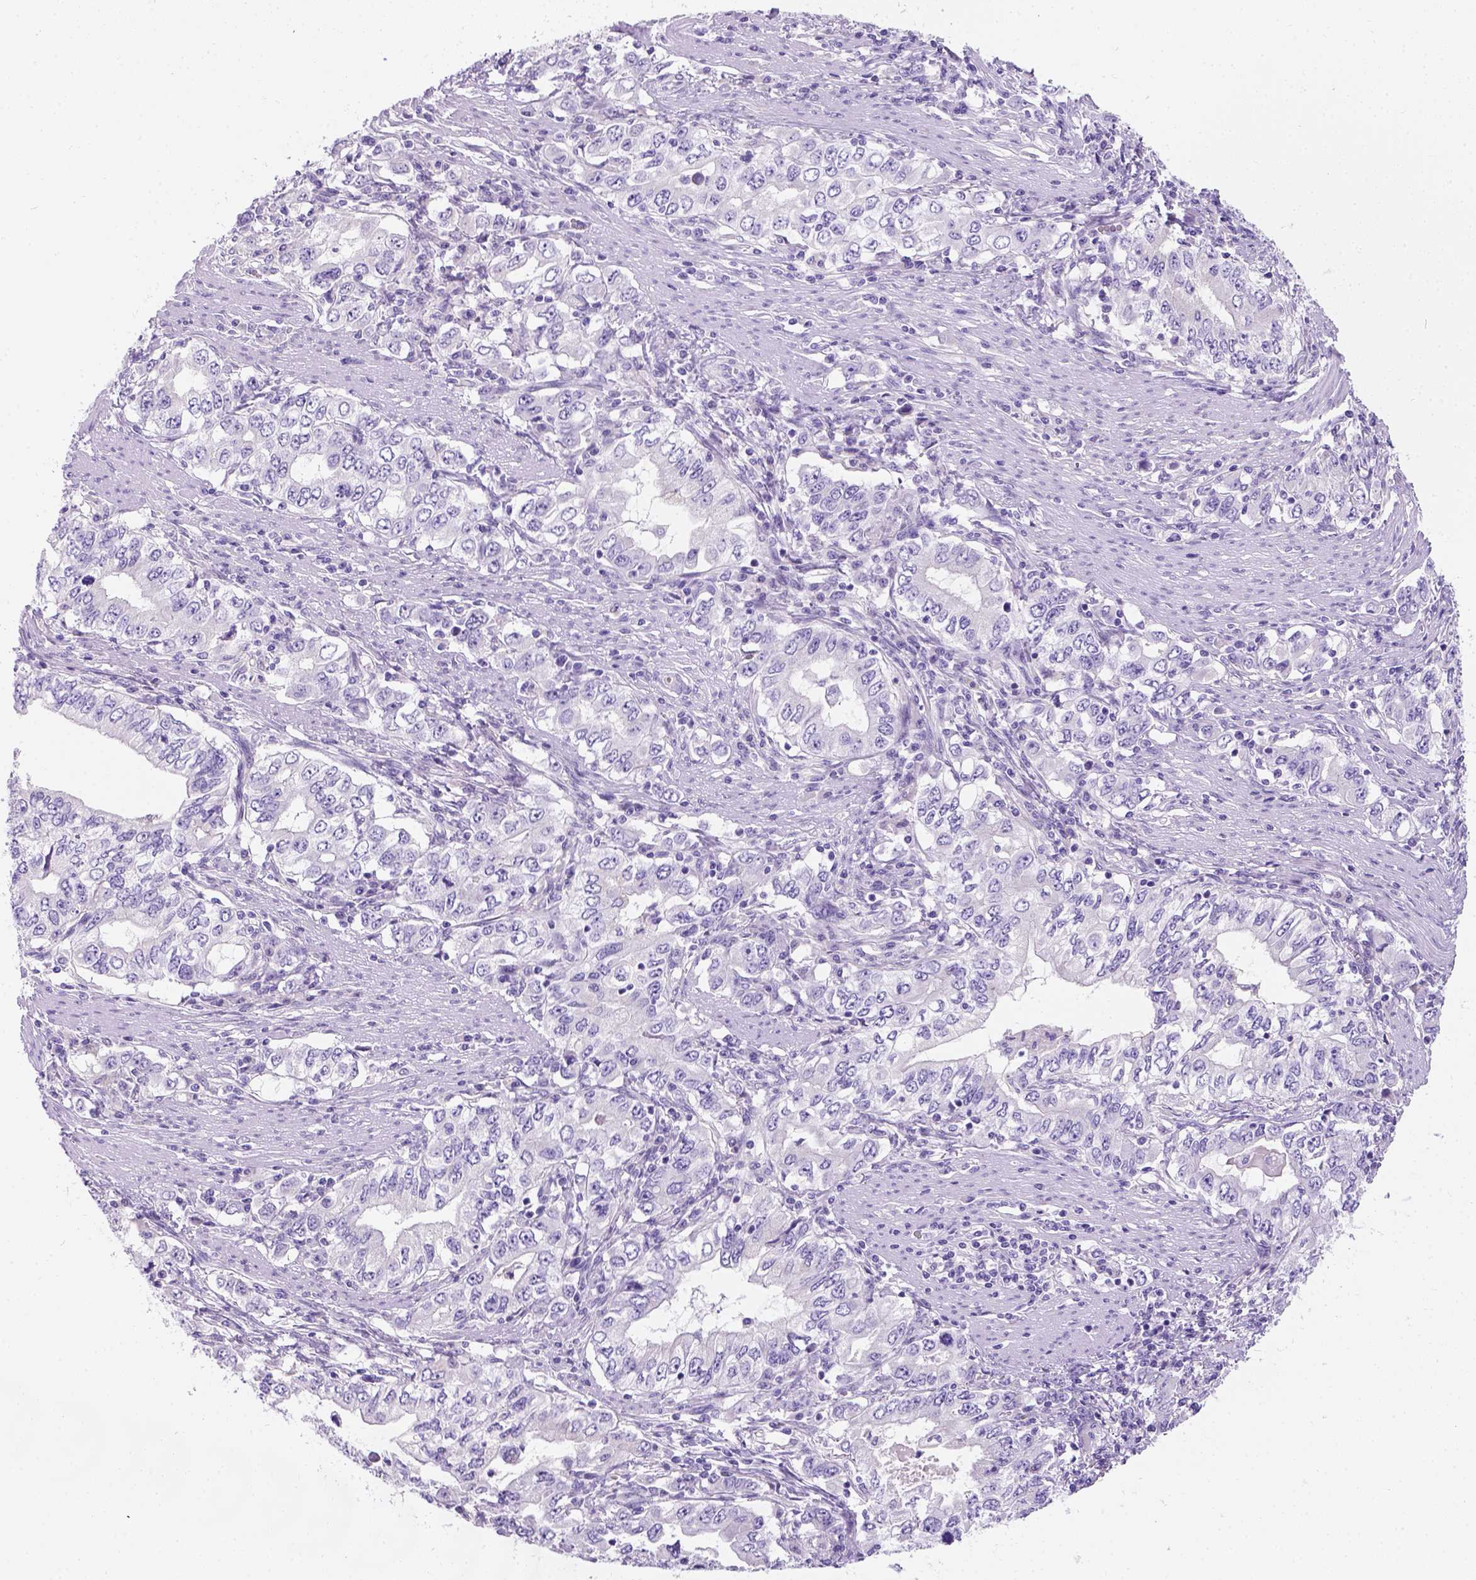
{"staining": {"intensity": "negative", "quantity": "none", "location": "none"}, "tissue": "stomach cancer", "cell_type": "Tumor cells", "image_type": "cancer", "snomed": [{"axis": "morphology", "description": "Adenocarcinoma, NOS"}, {"axis": "topography", "description": "Stomach, lower"}], "caption": "The micrograph shows no significant positivity in tumor cells of stomach cancer (adenocarcinoma). (Immunohistochemistry, brightfield microscopy, high magnification).", "gene": "PHF7", "patient": {"sex": "female", "age": 72}}